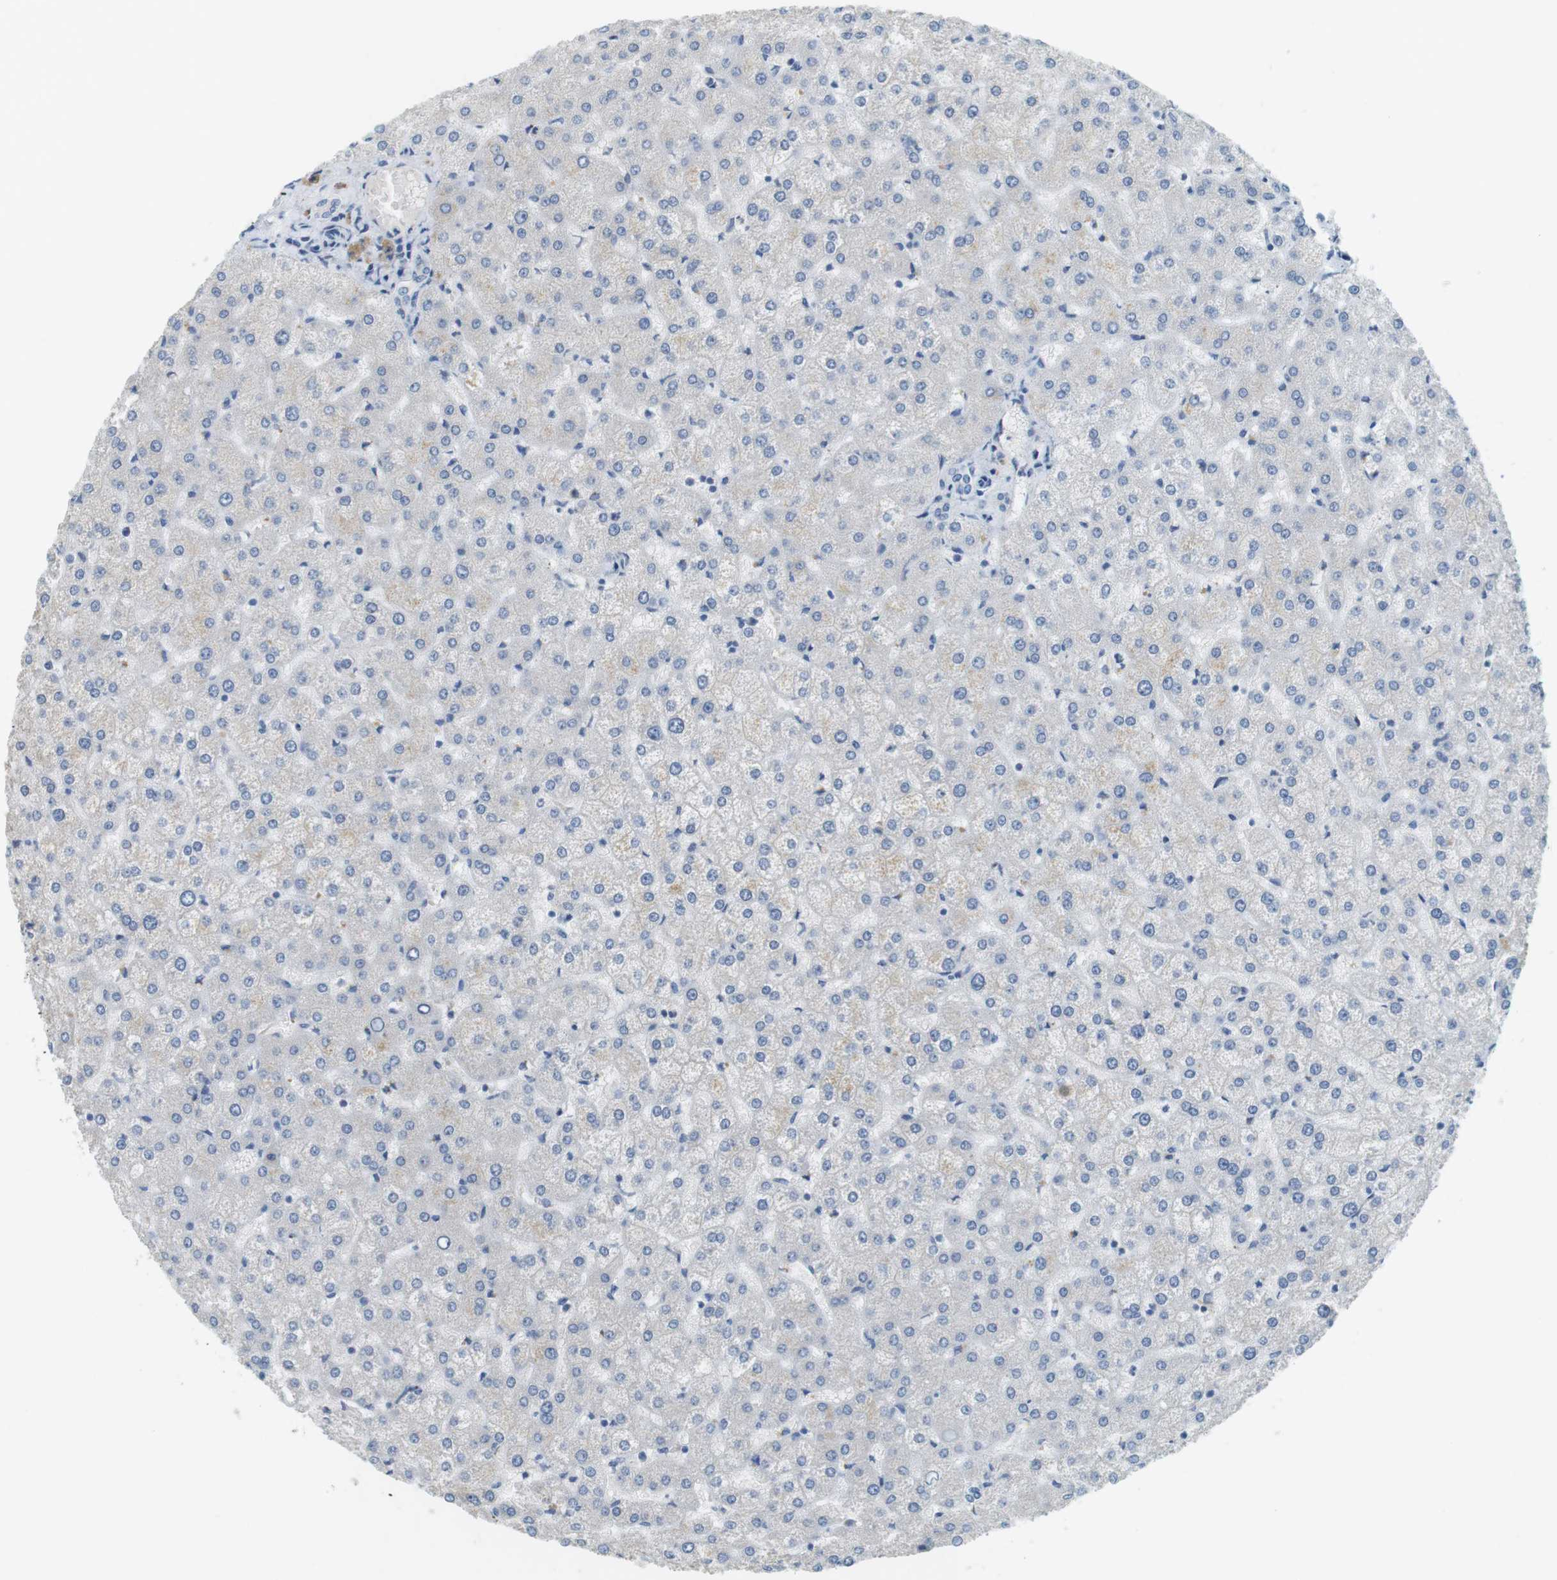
{"staining": {"intensity": "weak", "quantity": "<25%", "location": "cytoplasmic/membranous"}, "tissue": "liver", "cell_type": "Cholangiocytes", "image_type": "normal", "snomed": [{"axis": "morphology", "description": "Normal tissue, NOS"}, {"axis": "topography", "description": "Liver"}], "caption": "Immunohistochemistry (IHC) of normal liver demonstrates no positivity in cholangiocytes.", "gene": "MUC5B", "patient": {"sex": "female", "age": 32}}